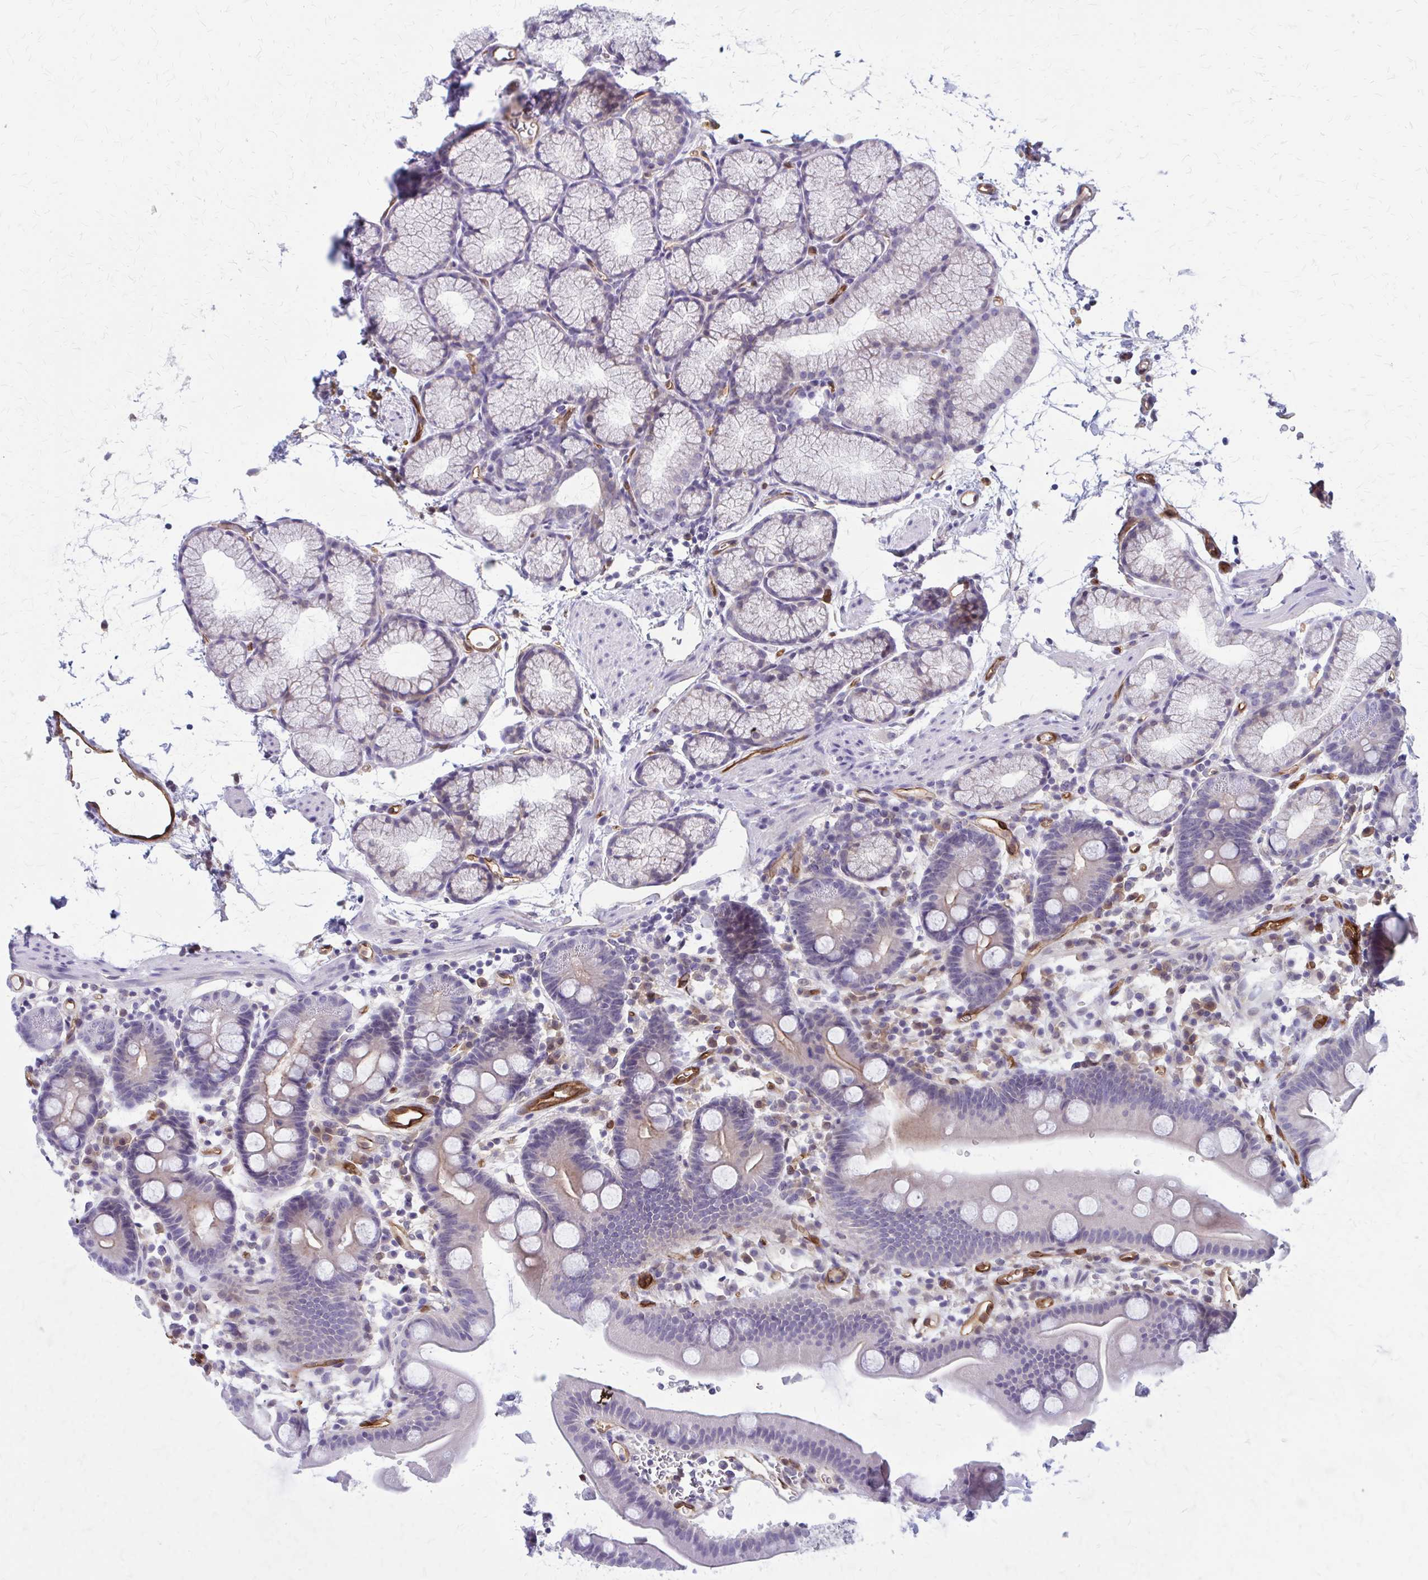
{"staining": {"intensity": "moderate", "quantity": "<25%", "location": "cytoplasmic/membranous"}, "tissue": "duodenum", "cell_type": "Glandular cells", "image_type": "normal", "snomed": [{"axis": "morphology", "description": "Normal tissue, NOS"}, {"axis": "topography", "description": "Duodenum"}], "caption": "Duodenum was stained to show a protein in brown. There is low levels of moderate cytoplasmic/membranous expression in about <25% of glandular cells.", "gene": "CLIC2", "patient": {"sex": "male", "age": 59}}